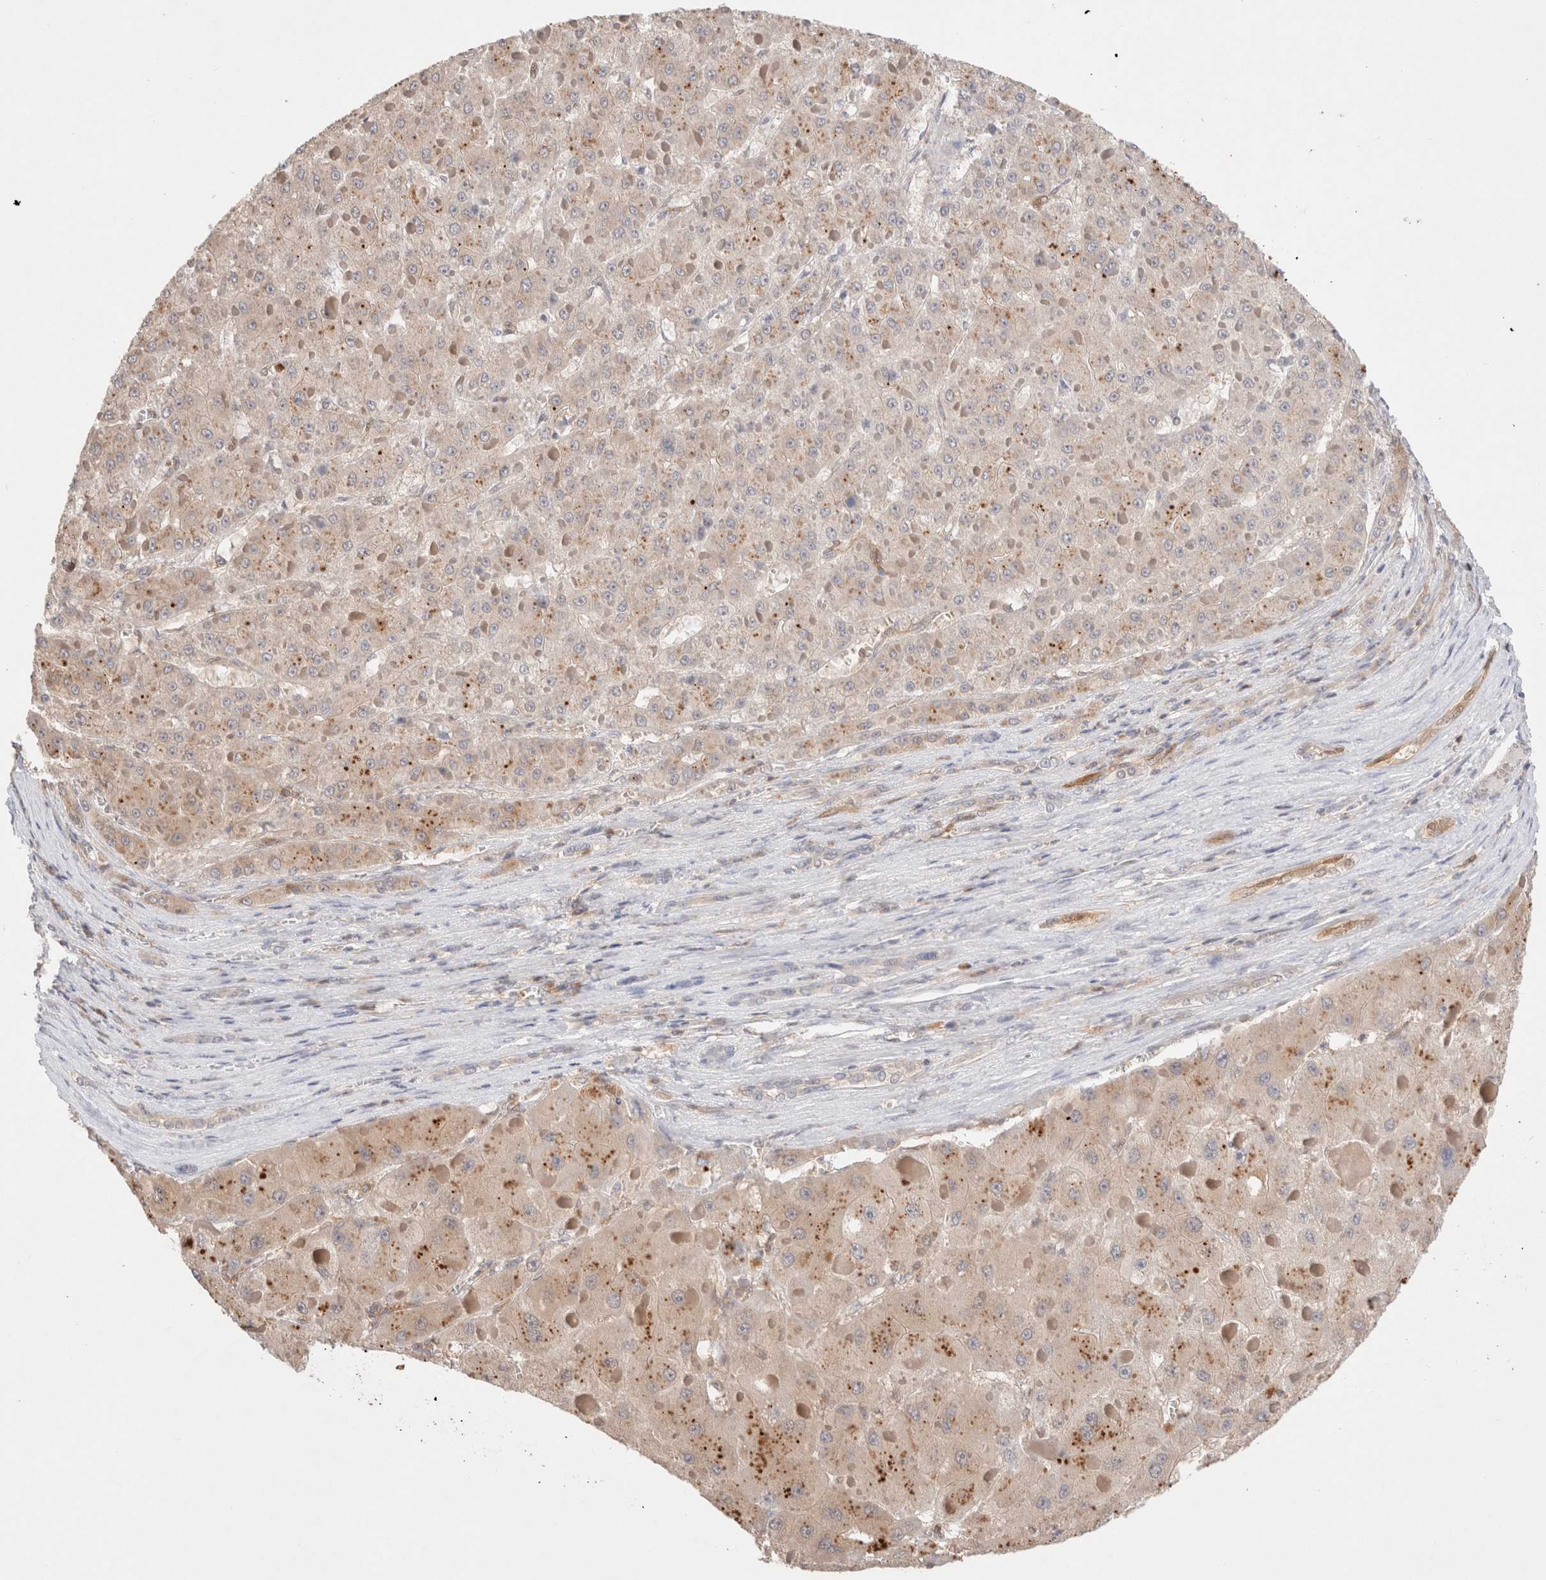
{"staining": {"intensity": "weak", "quantity": "<25%", "location": "cytoplasmic/membranous"}, "tissue": "liver cancer", "cell_type": "Tumor cells", "image_type": "cancer", "snomed": [{"axis": "morphology", "description": "Carcinoma, Hepatocellular, NOS"}, {"axis": "topography", "description": "Liver"}], "caption": "Immunohistochemistry histopathology image of liver hepatocellular carcinoma stained for a protein (brown), which exhibits no expression in tumor cells.", "gene": "STARD10", "patient": {"sex": "female", "age": 73}}